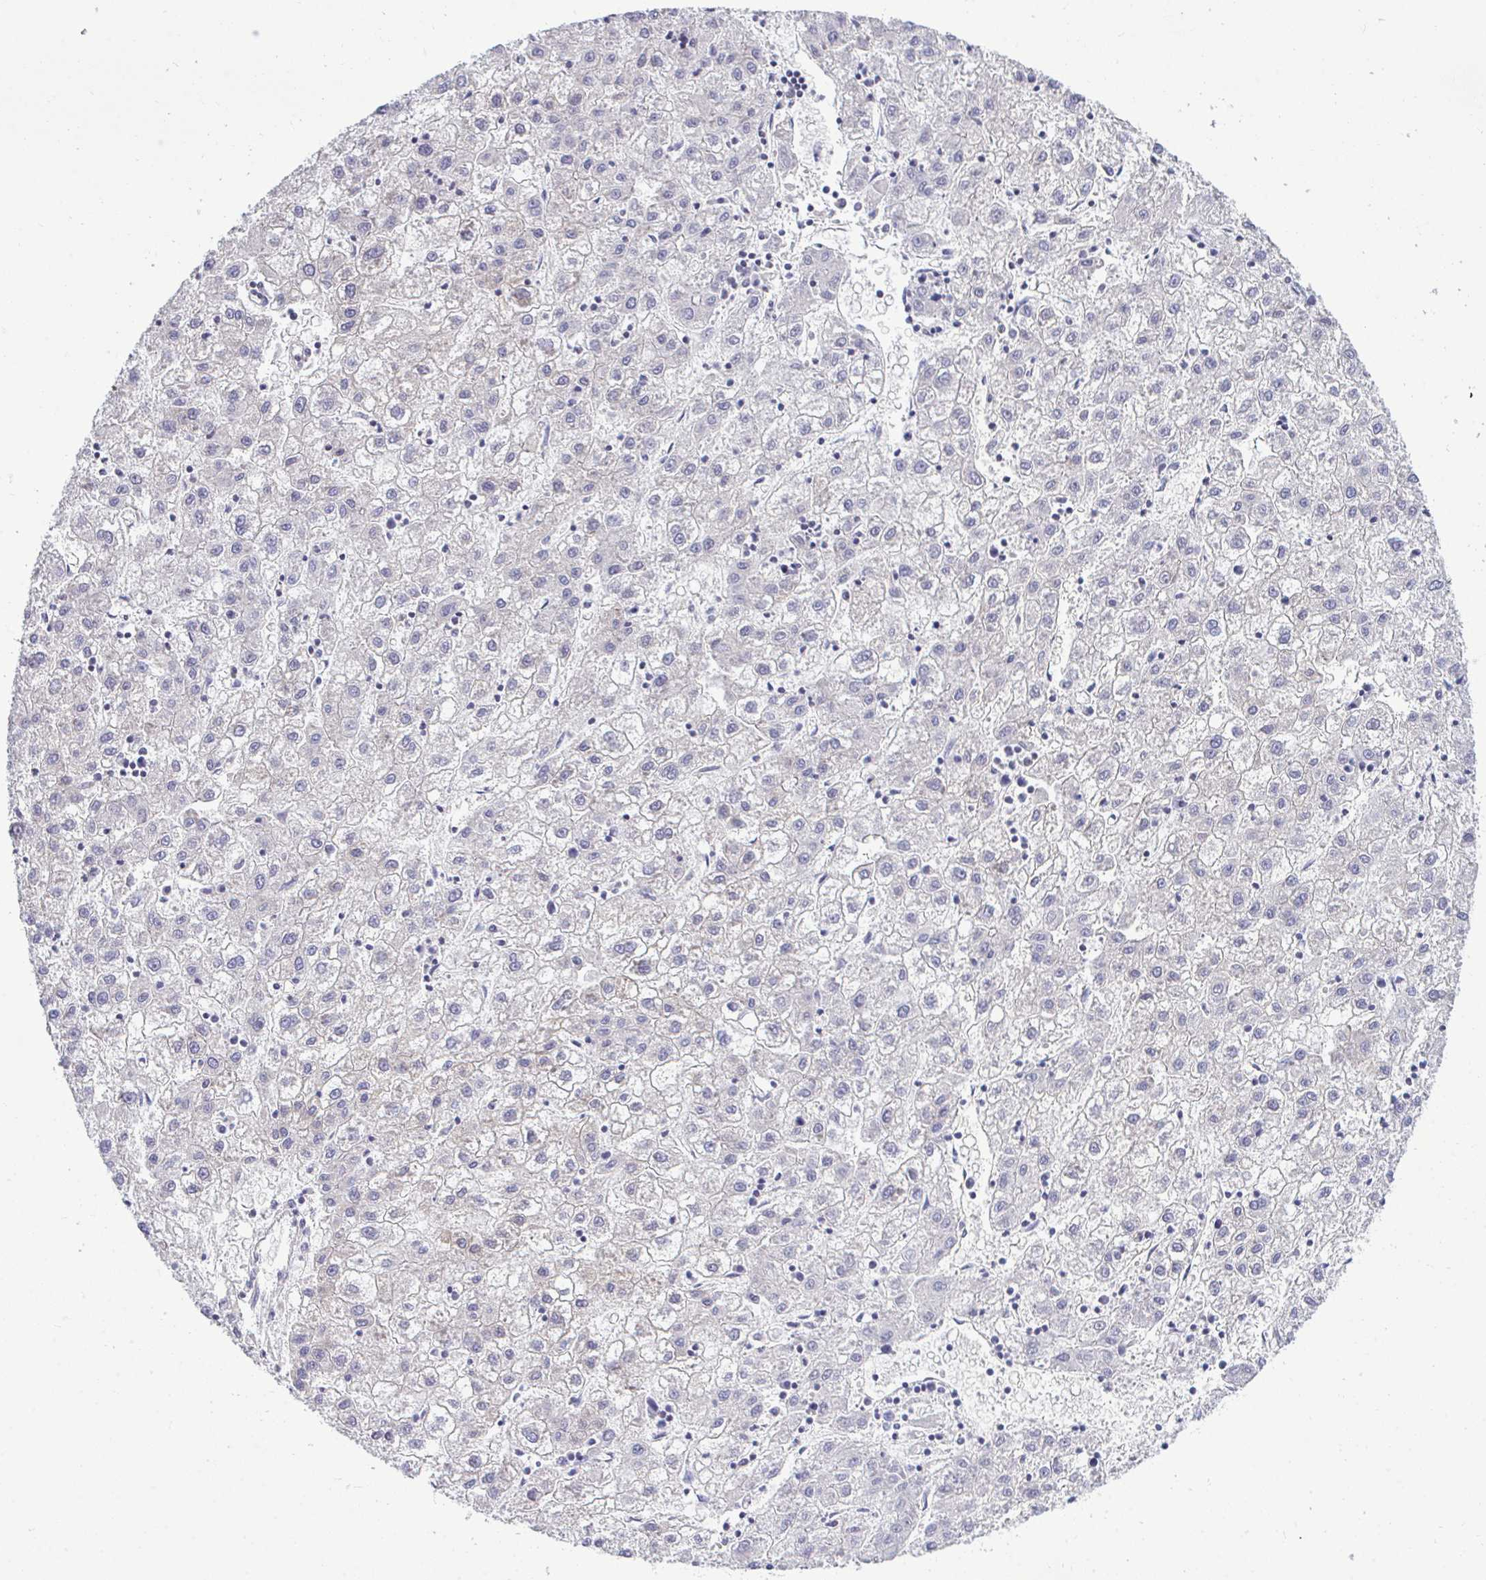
{"staining": {"intensity": "negative", "quantity": "none", "location": "none"}, "tissue": "liver cancer", "cell_type": "Tumor cells", "image_type": "cancer", "snomed": [{"axis": "morphology", "description": "Carcinoma, Hepatocellular, NOS"}, {"axis": "topography", "description": "Liver"}], "caption": "Immunohistochemical staining of human hepatocellular carcinoma (liver) displays no significant expression in tumor cells. Brightfield microscopy of IHC stained with DAB (brown) and hematoxylin (blue), captured at high magnification.", "gene": "PIGK", "patient": {"sex": "male", "age": 72}}